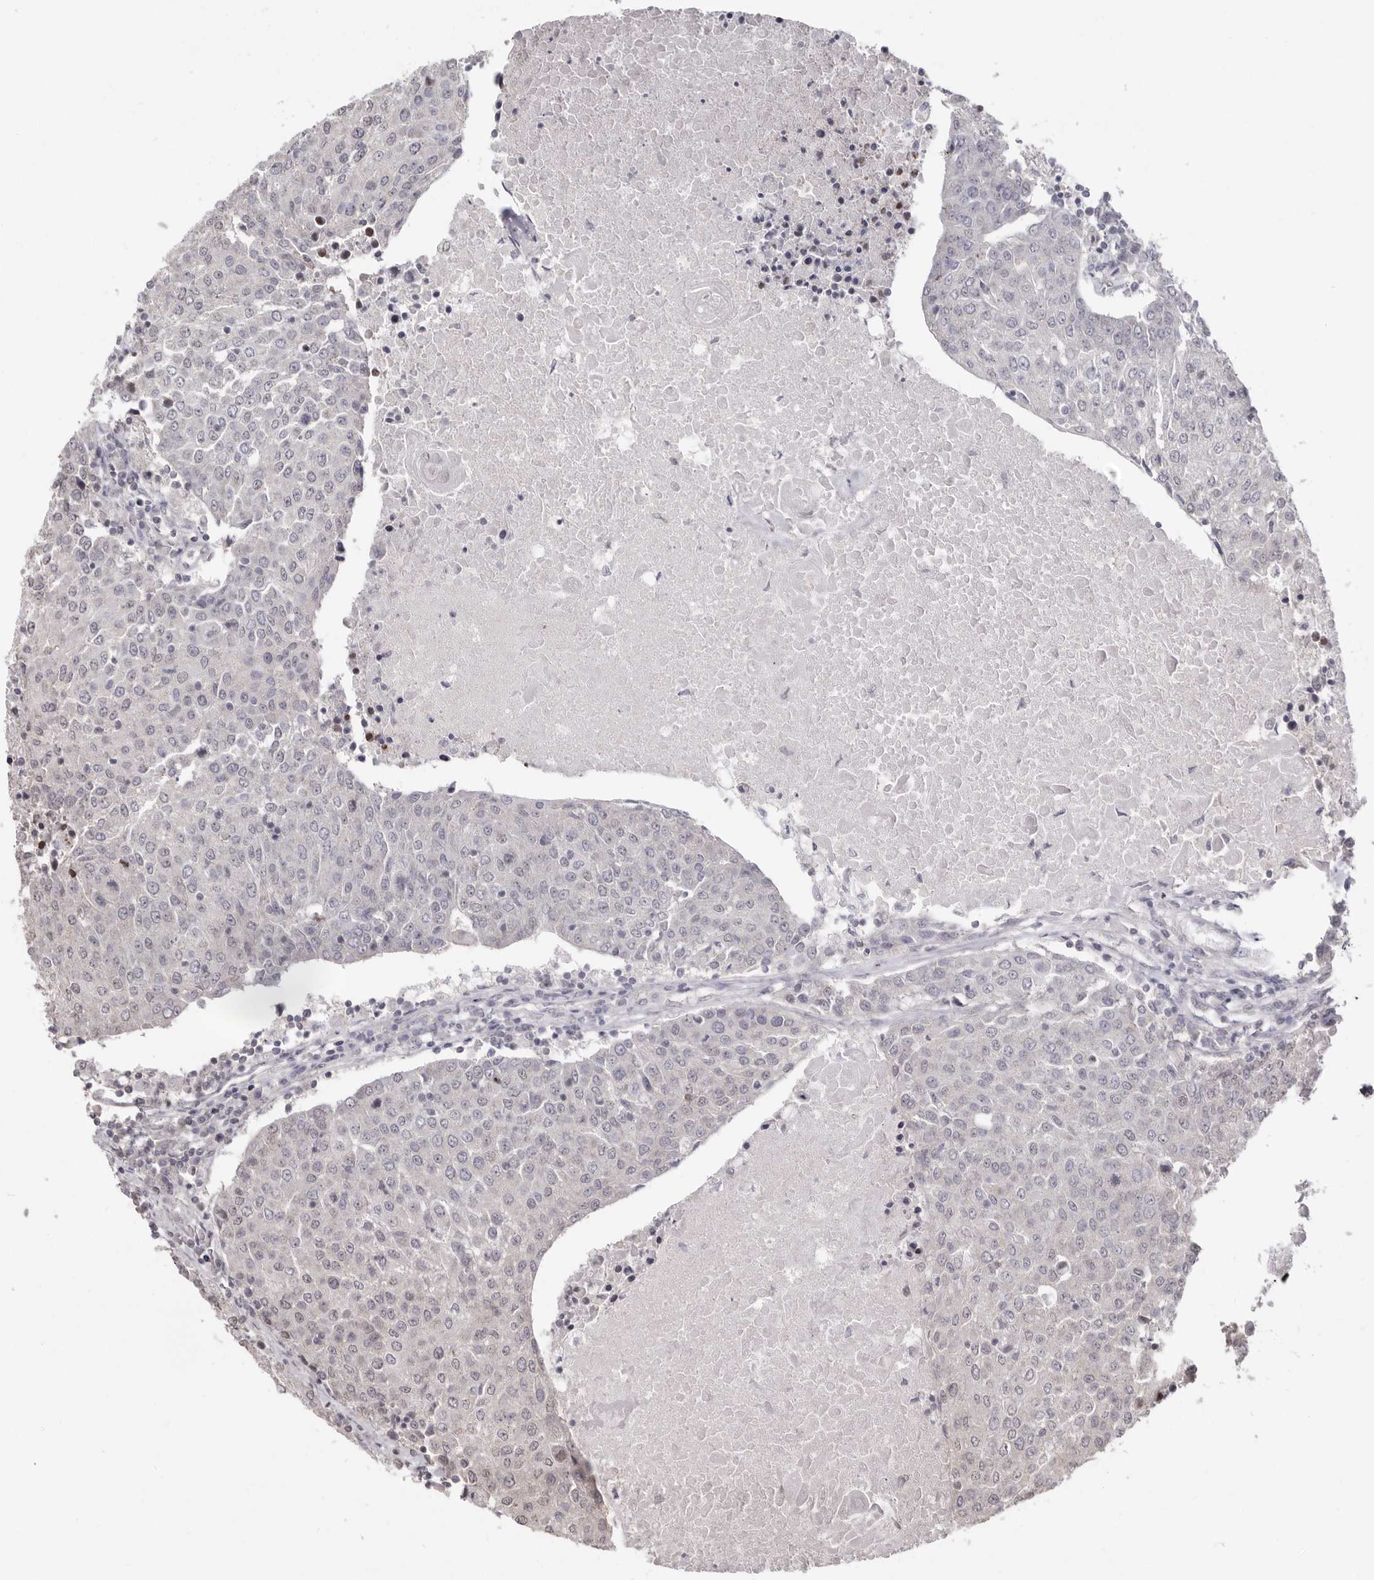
{"staining": {"intensity": "negative", "quantity": "none", "location": "none"}, "tissue": "urothelial cancer", "cell_type": "Tumor cells", "image_type": "cancer", "snomed": [{"axis": "morphology", "description": "Urothelial carcinoma, High grade"}, {"axis": "topography", "description": "Urinary bladder"}], "caption": "Immunohistochemical staining of human high-grade urothelial carcinoma demonstrates no significant staining in tumor cells.", "gene": "LINGO2", "patient": {"sex": "female", "age": 85}}